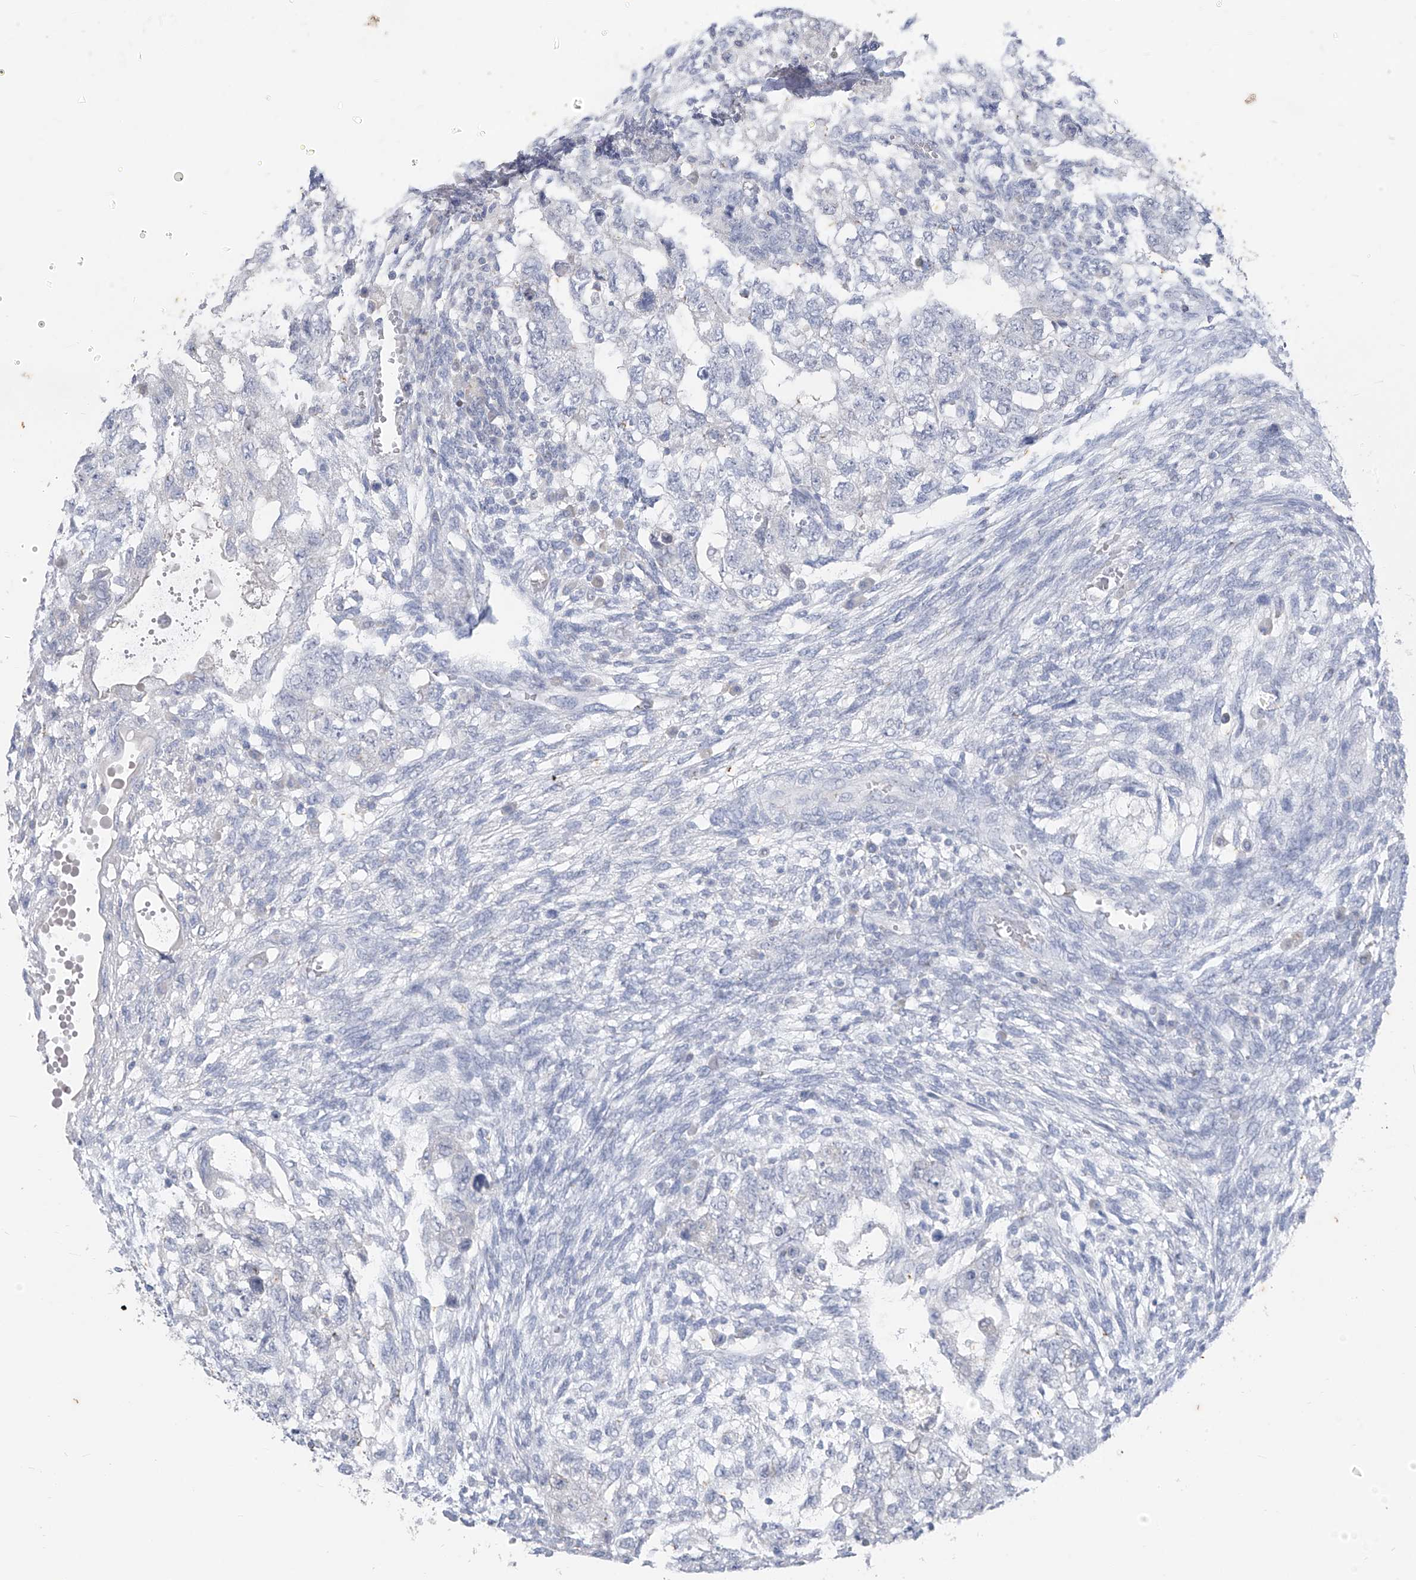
{"staining": {"intensity": "negative", "quantity": "none", "location": "none"}, "tissue": "testis cancer", "cell_type": "Tumor cells", "image_type": "cancer", "snomed": [{"axis": "morphology", "description": "Normal tissue, NOS"}, {"axis": "morphology", "description": "Carcinoma, Embryonal, NOS"}, {"axis": "topography", "description": "Testis"}], "caption": "There is no significant expression in tumor cells of testis cancer (embryonal carcinoma).", "gene": "CX3CR1", "patient": {"sex": "male", "age": 36}}